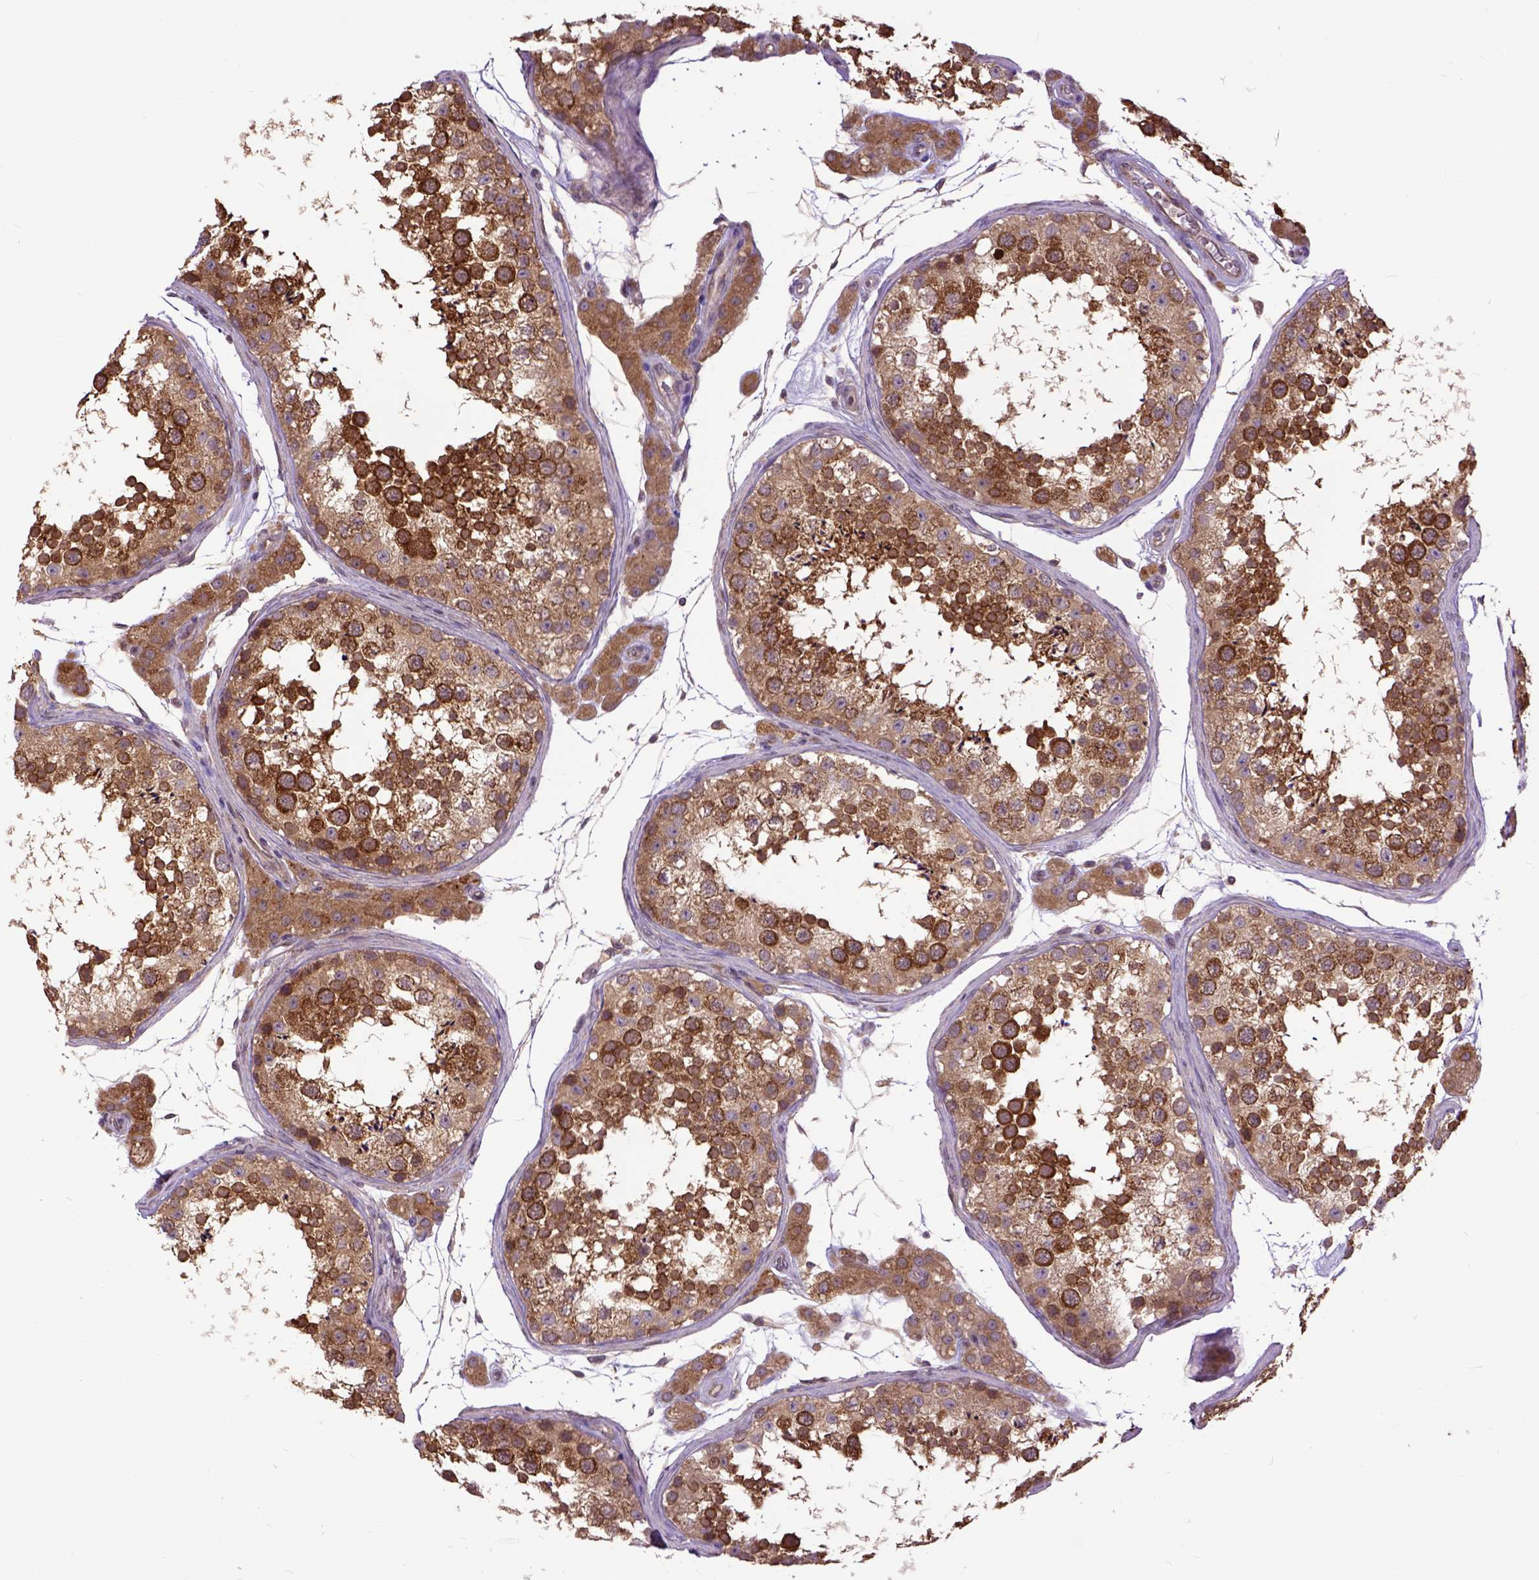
{"staining": {"intensity": "strong", "quantity": ">75%", "location": "cytoplasmic/membranous"}, "tissue": "testis", "cell_type": "Cells in seminiferous ducts", "image_type": "normal", "snomed": [{"axis": "morphology", "description": "Normal tissue, NOS"}, {"axis": "topography", "description": "Testis"}], "caption": "Immunohistochemistry (IHC) of benign human testis exhibits high levels of strong cytoplasmic/membranous positivity in about >75% of cells in seminiferous ducts. The protein of interest is shown in brown color, while the nuclei are stained blue.", "gene": "ARL1", "patient": {"sex": "male", "age": 41}}